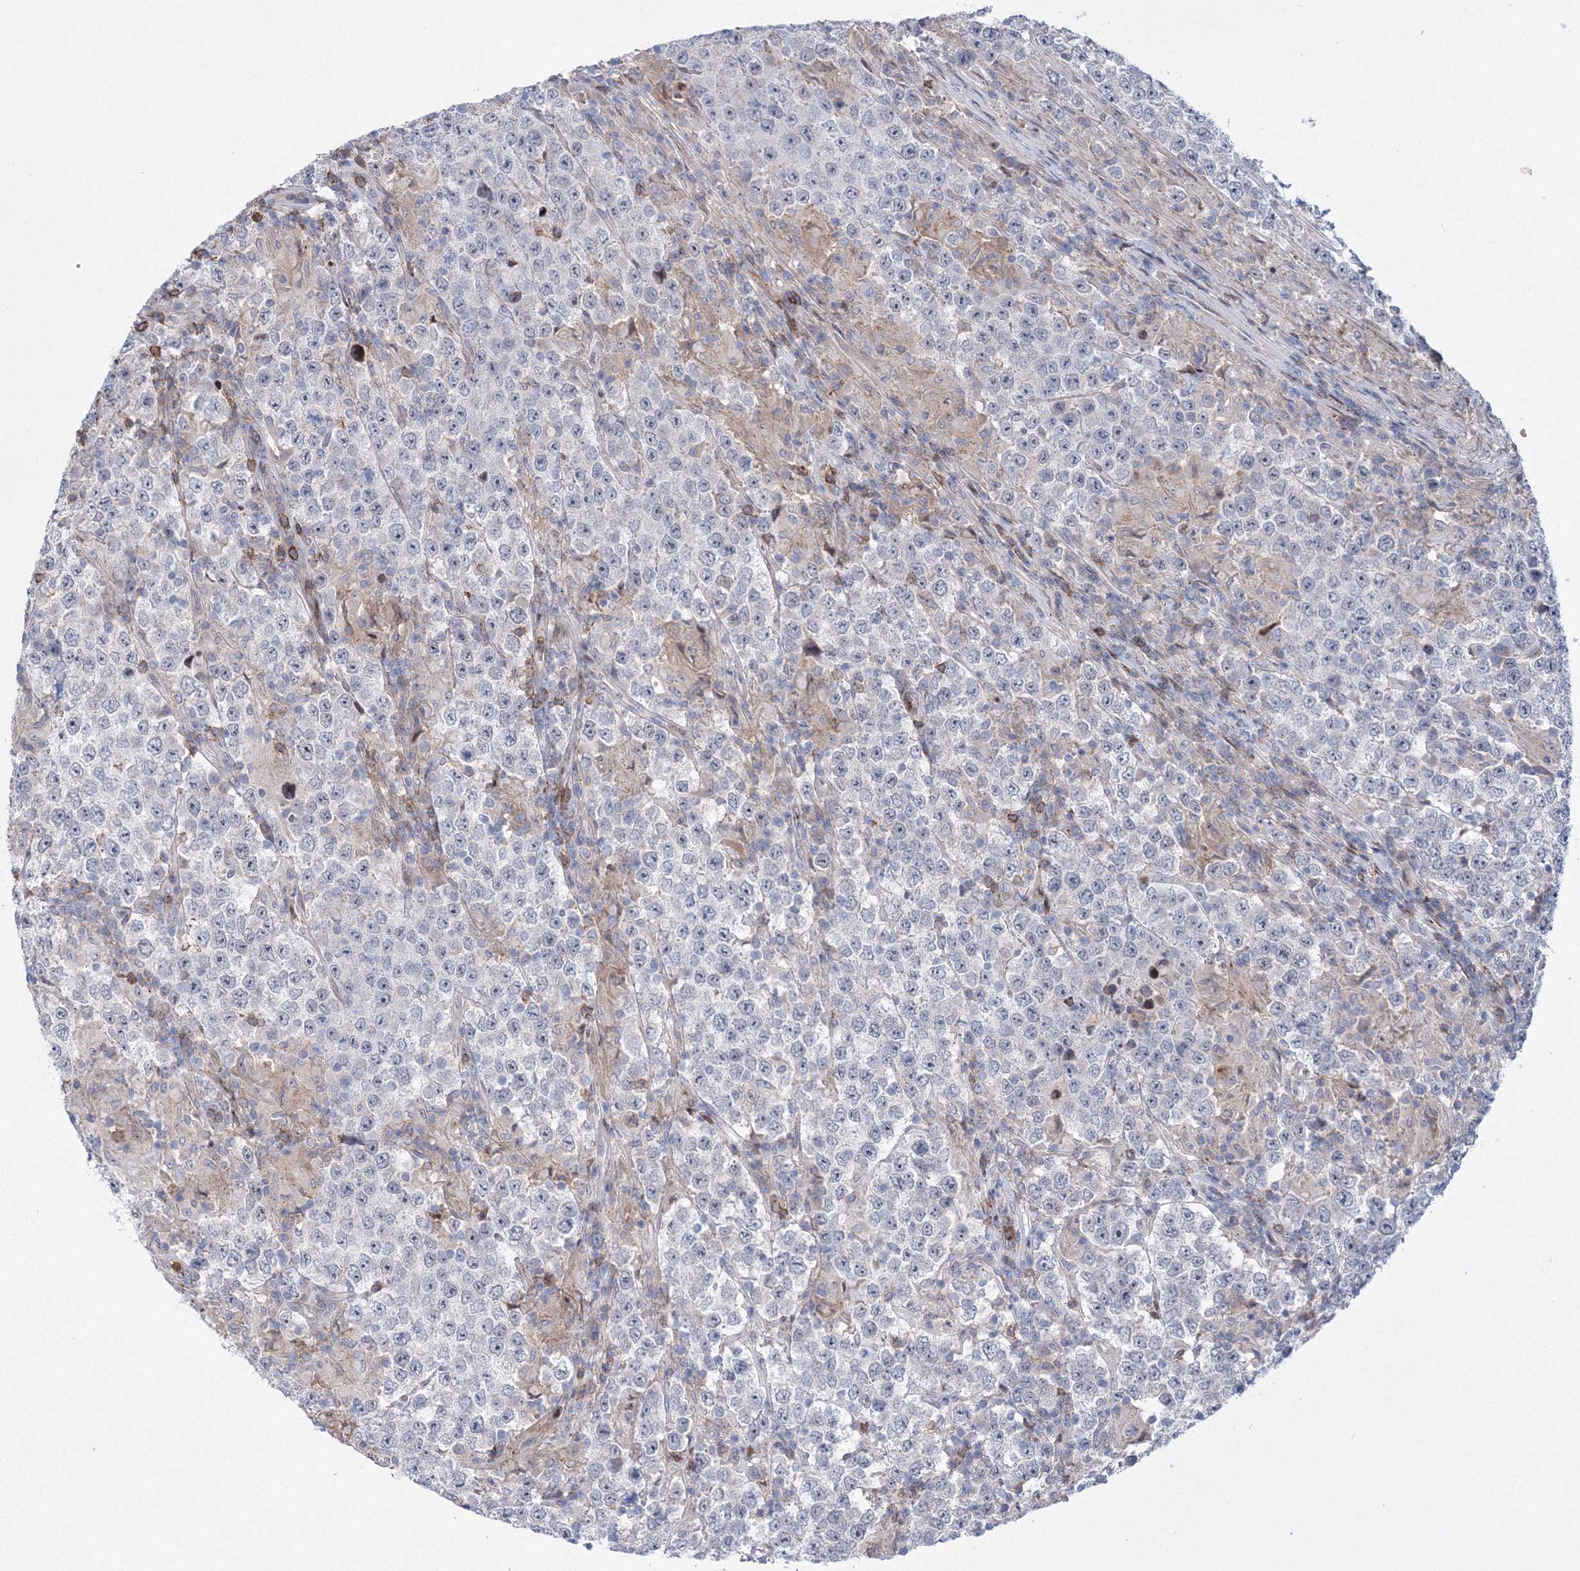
{"staining": {"intensity": "negative", "quantity": "none", "location": "none"}, "tissue": "testis cancer", "cell_type": "Tumor cells", "image_type": "cancer", "snomed": [{"axis": "morphology", "description": "Normal tissue, NOS"}, {"axis": "morphology", "description": "Urothelial carcinoma, High grade"}, {"axis": "morphology", "description": "Seminoma, NOS"}, {"axis": "morphology", "description": "Carcinoma, Embryonal, NOS"}, {"axis": "topography", "description": "Urinary bladder"}, {"axis": "topography", "description": "Testis"}], "caption": "An image of human testis seminoma is negative for staining in tumor cells.", "gene": "RNPEPL1", "patient": {"sex": "male", "age": 41}}